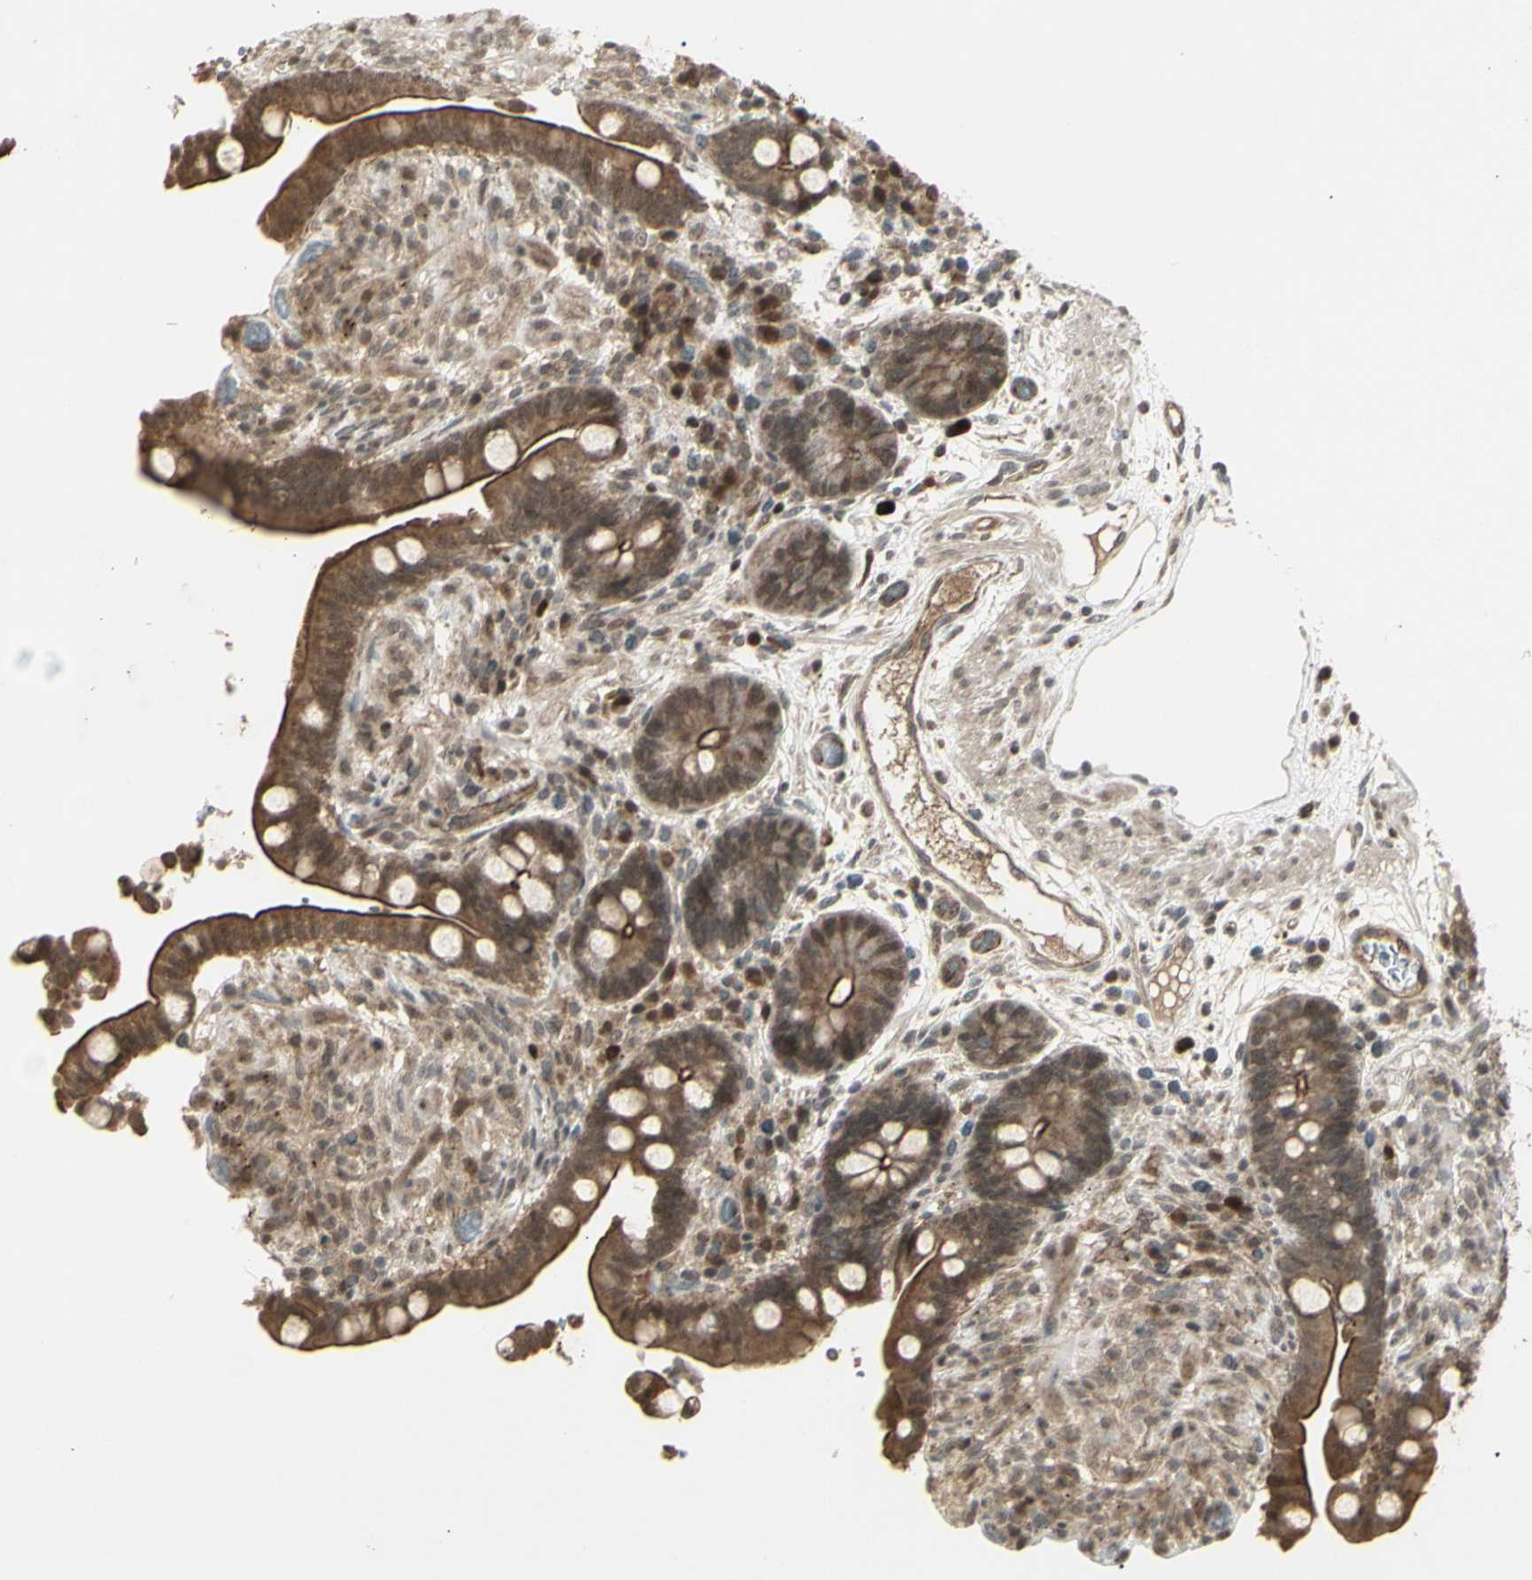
{"staining": {"intensity": "moderate", "quantity": ">75%", "location": "cytoplasmic/membranous"}, "tissue": "colon", "cell_type": "Endothelial cells", "image_type": "normal", "snomed": [{"axis": "morphology", "description": "Normal tissue, NOS"}, {"axis": "topography", "description": "Colon"}], "caption": "Moderate cytoplasmic/membranous protein expression is present in approximately >75% of endothelial cells in colon. (Stains: DAB (3,3'-diaminobenzidine) in brown, nuclei in blue, Microscopy: brightfield microscopy at high magnification).", "gene": "BLNK", "patient": {"sex": "male", "age": 73}}